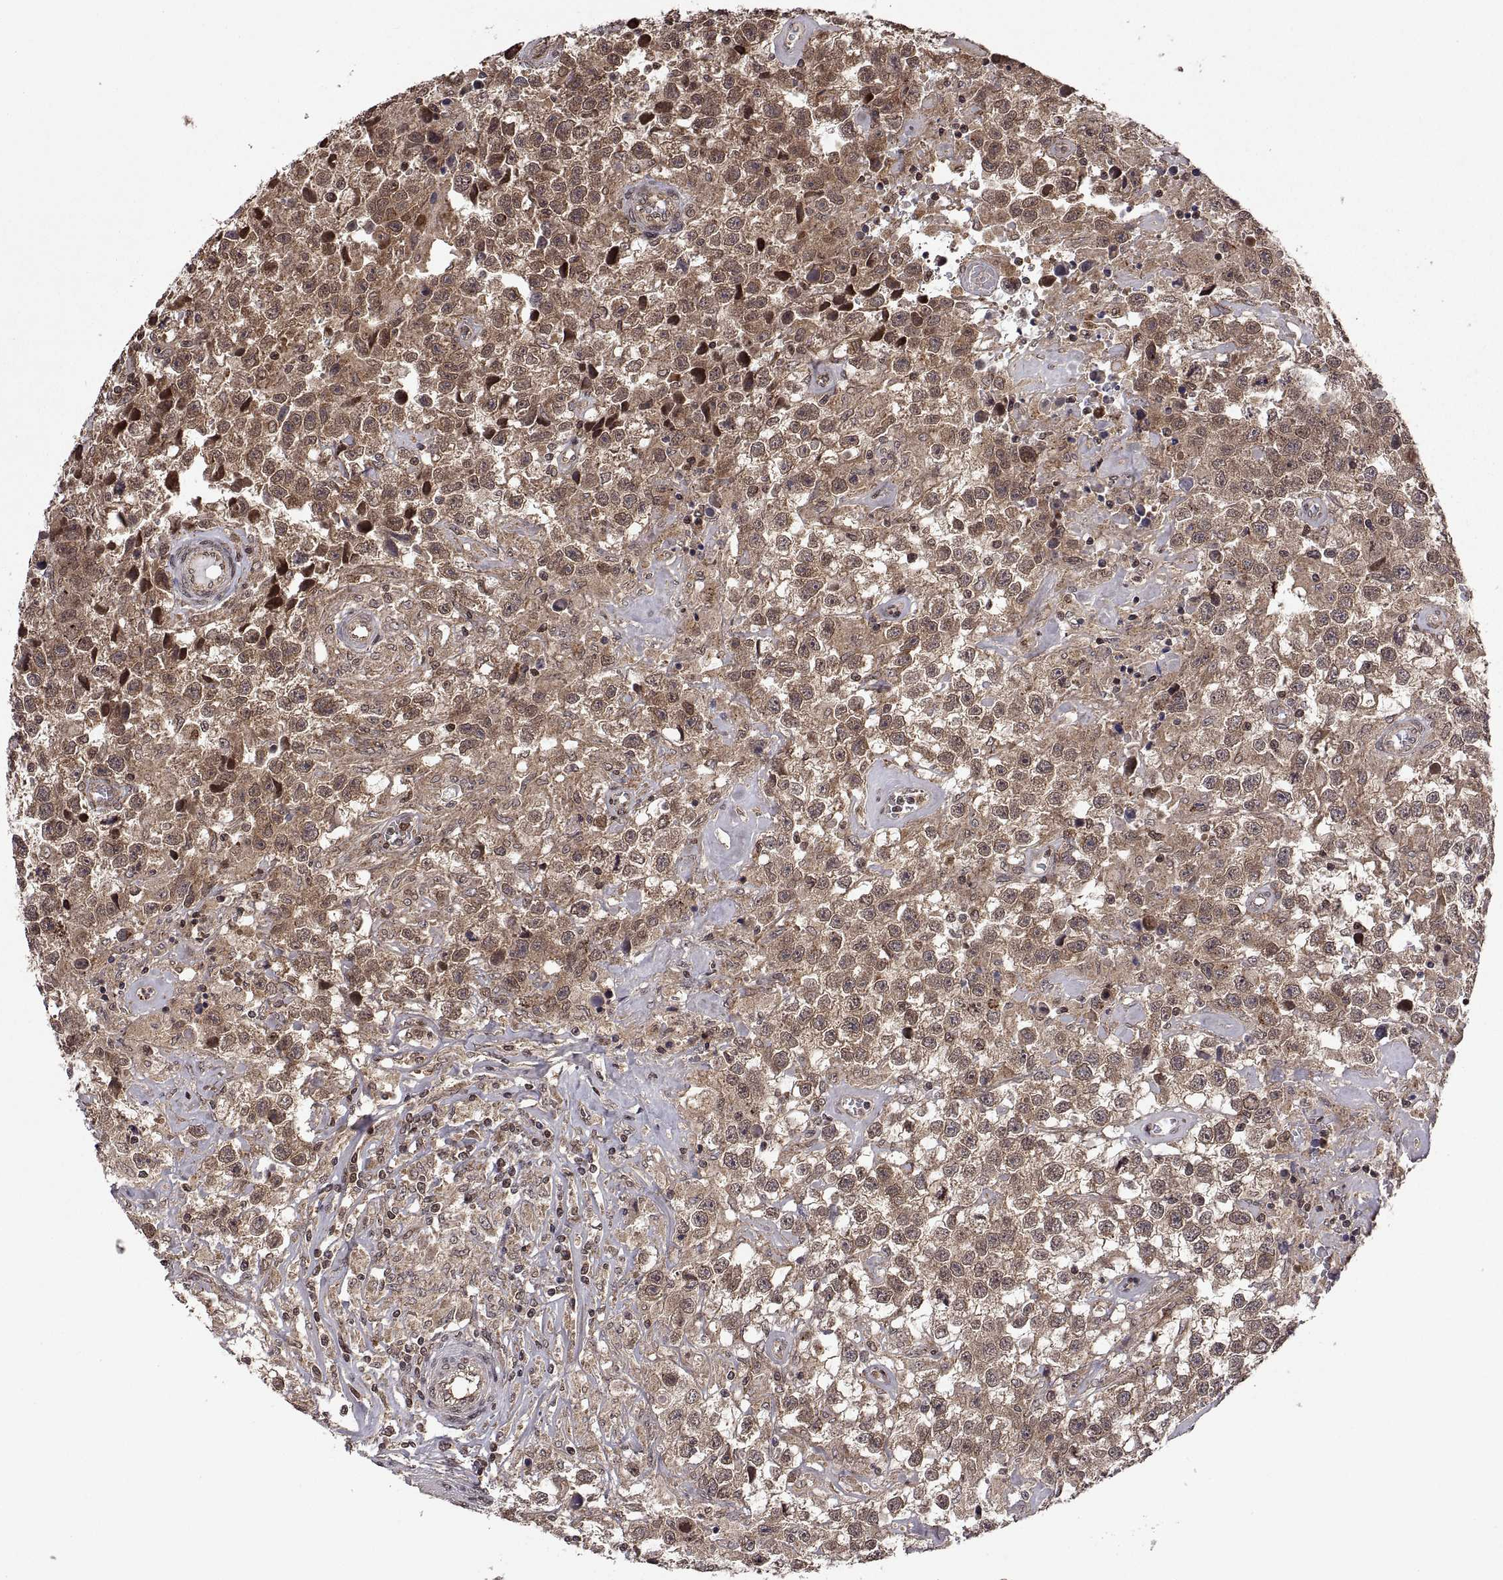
{"staining": {"intensity": "weak", "quantity": ">75%", "location": "cytoplasmic/membranous"}, "tissue": "testis cancer", "cell_type": "Tumor cells", "image_type": "cancer", "snomed": [{"axis": "morphology", "description": "Seminoma, NOS"}, {"axis": "topography", "description": "Testis"}], "caption": "Immunohistochemical staining of human seminoma (testis) demonstrates low levels of weak cytoplasmic/membranous protein positivity in approximately >75% of tumor cells.", "gene": "ZNRF2", "patient": {"sex": "male", "age": 43}}